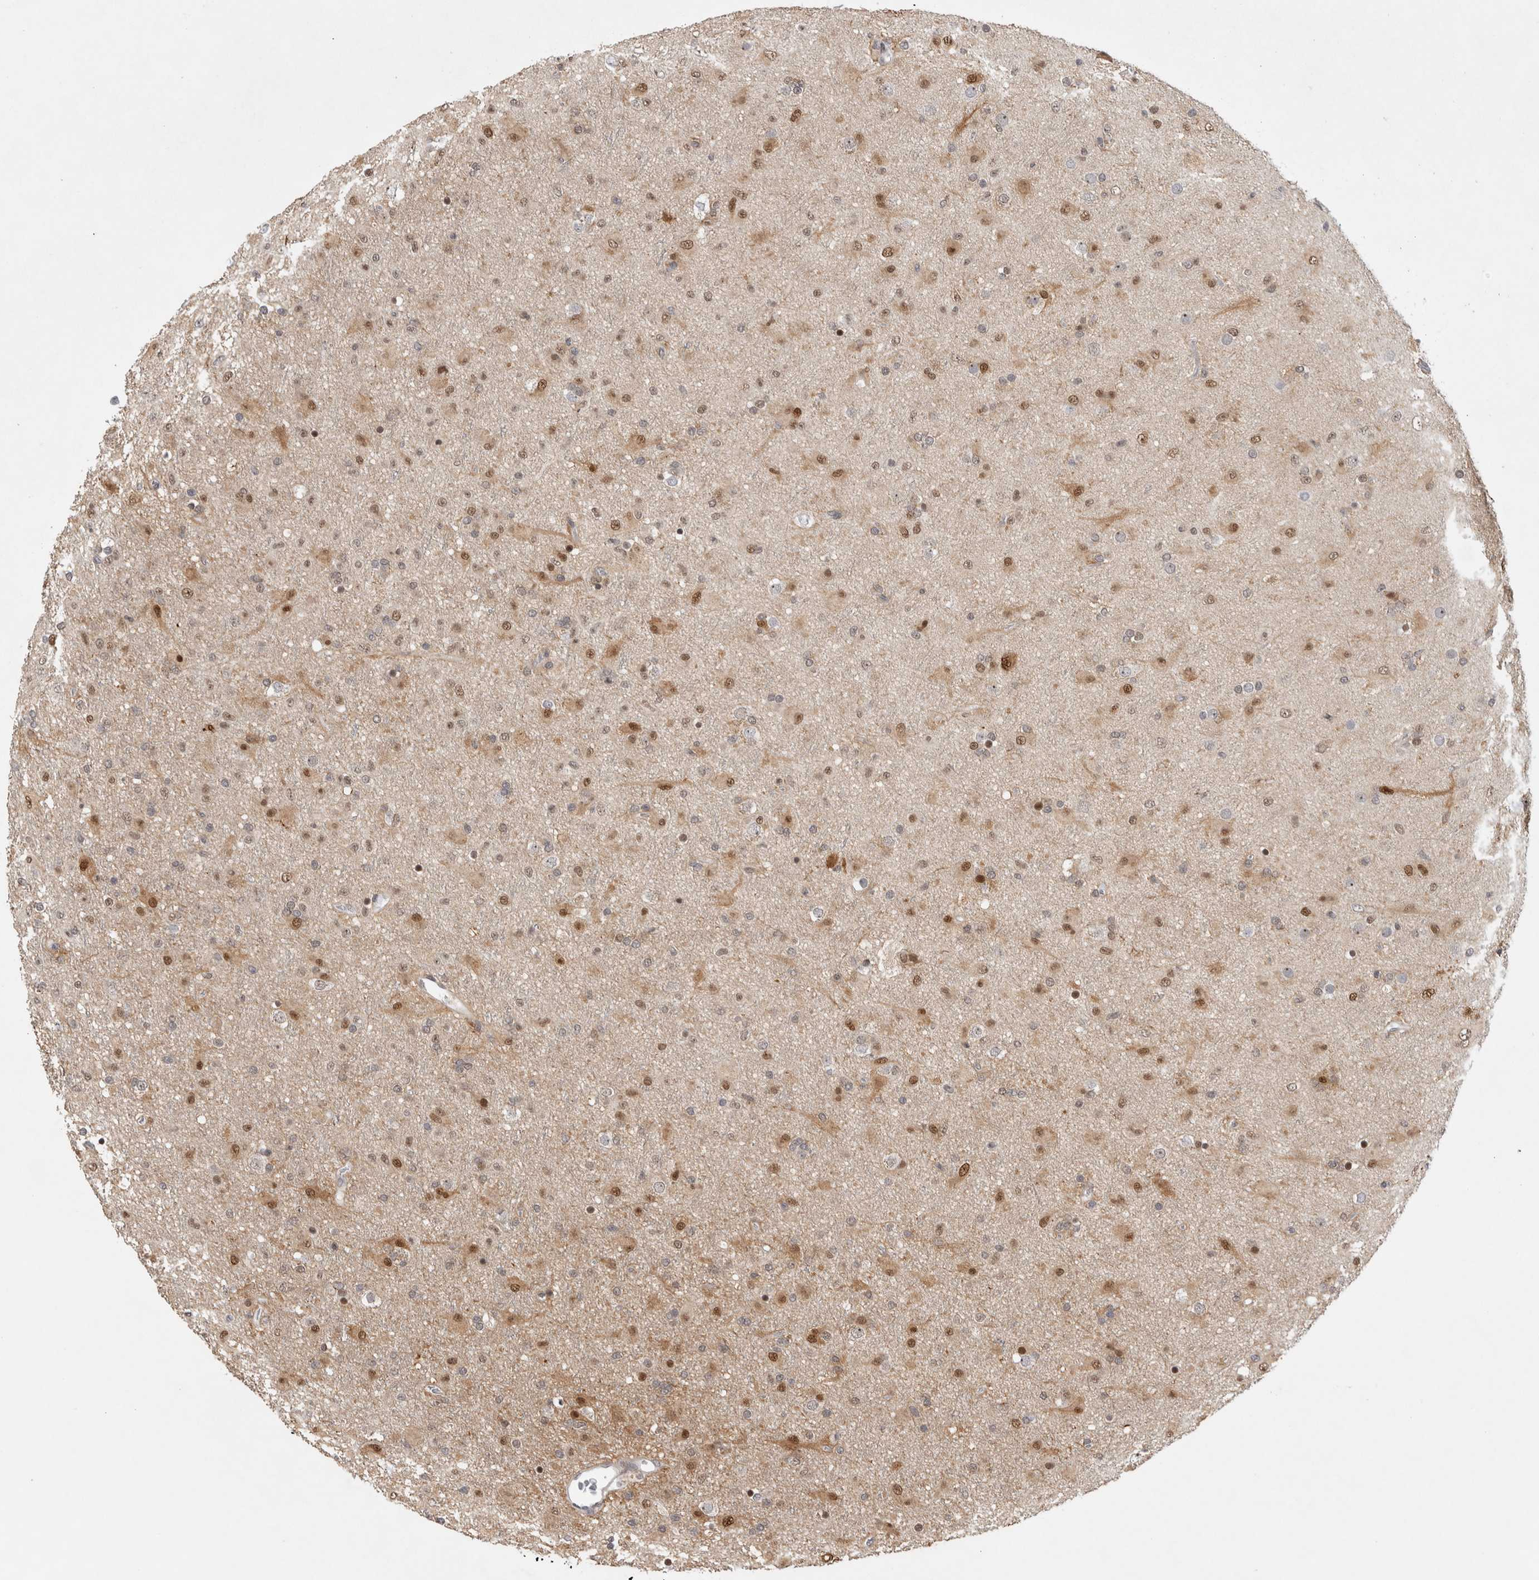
{"staining": {"intensity": "moderate", "quantity": "25%-75%", "location": "nuclear"}, "tissue": "glioma", "cell_type": "Tumor cells", "image_type": "cancer", "snomed": [{"axis": "morphology", "description": "Glioma, malignant, Low grade"}, {"axis": "topography", "description": "Brain"}], "caption": "Protein expression analysis of glioma exhibits moderate nuclear expression in approximately 25%-75% of tumor cells.", "gene": "HESX1", "patient": {"sex": "male", "age": 65}}